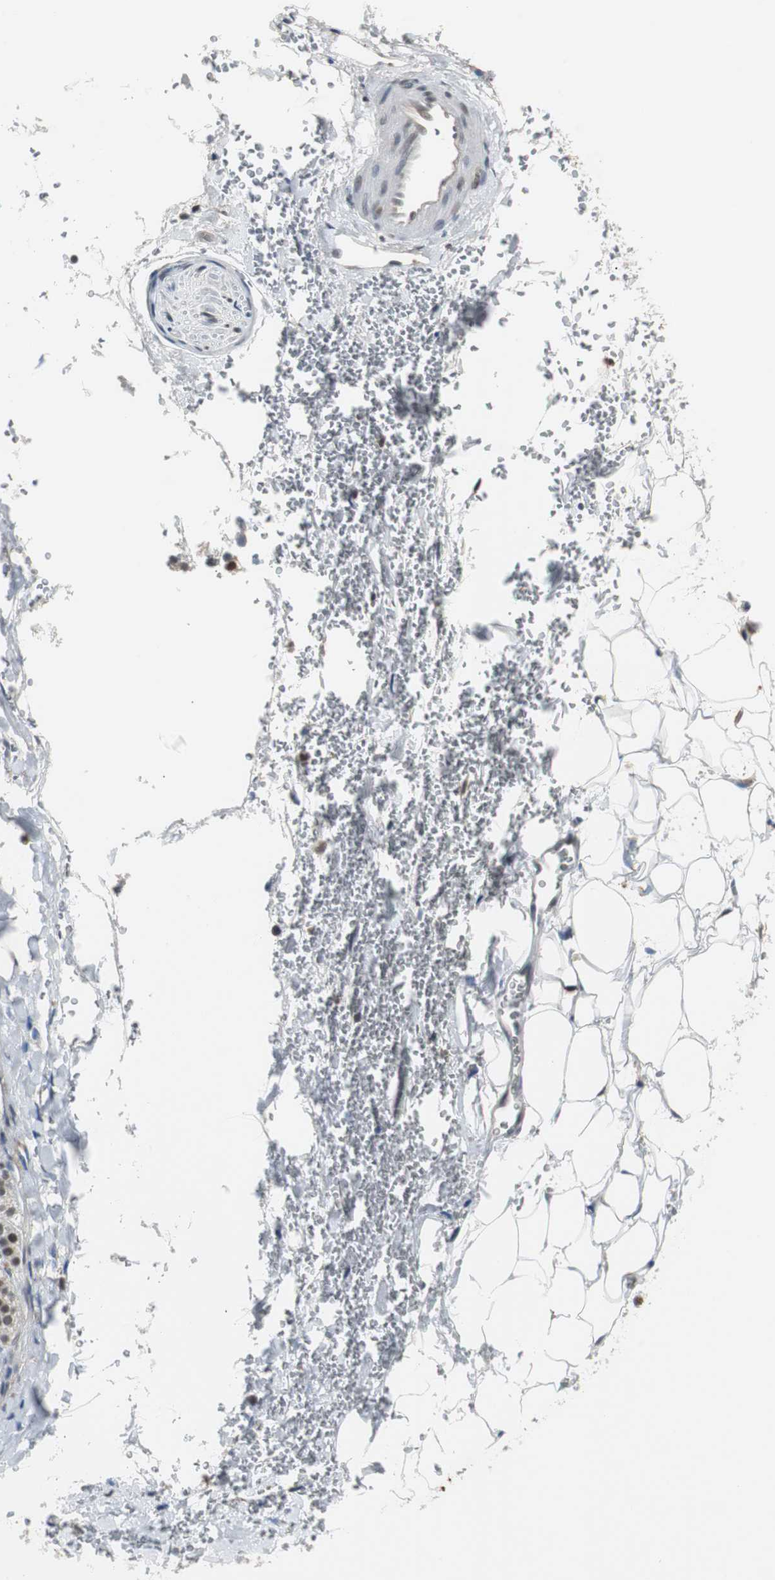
{"staining": {"intensity": "strong", "quantity": ">75%", "location": "cytoplasmic/membranous,nuclear"}, "tissue": "adrenal gland", "cell_type": "Glandular cells", "image_type": "normal", "snomed": [{"axis": "morphology", "description": "Normal tissue, NOS"}, {"axis": "topography", "description": "Adrenal gland"}], "caption": "Glandular cells show high levels of strong cytoplasmic/membranous,nuclear staining in about >75% of cells in unremarkable human adrenal gland. The staining was performed using DAB (3,3'-diaminobenzidine) to visualize the protein expression in brown, while the nuclei were stained in blue with hematoxylin (Magnification: 20x).", "gene": "SIRT1", "patient": {"sex": "female", "age": 44}}